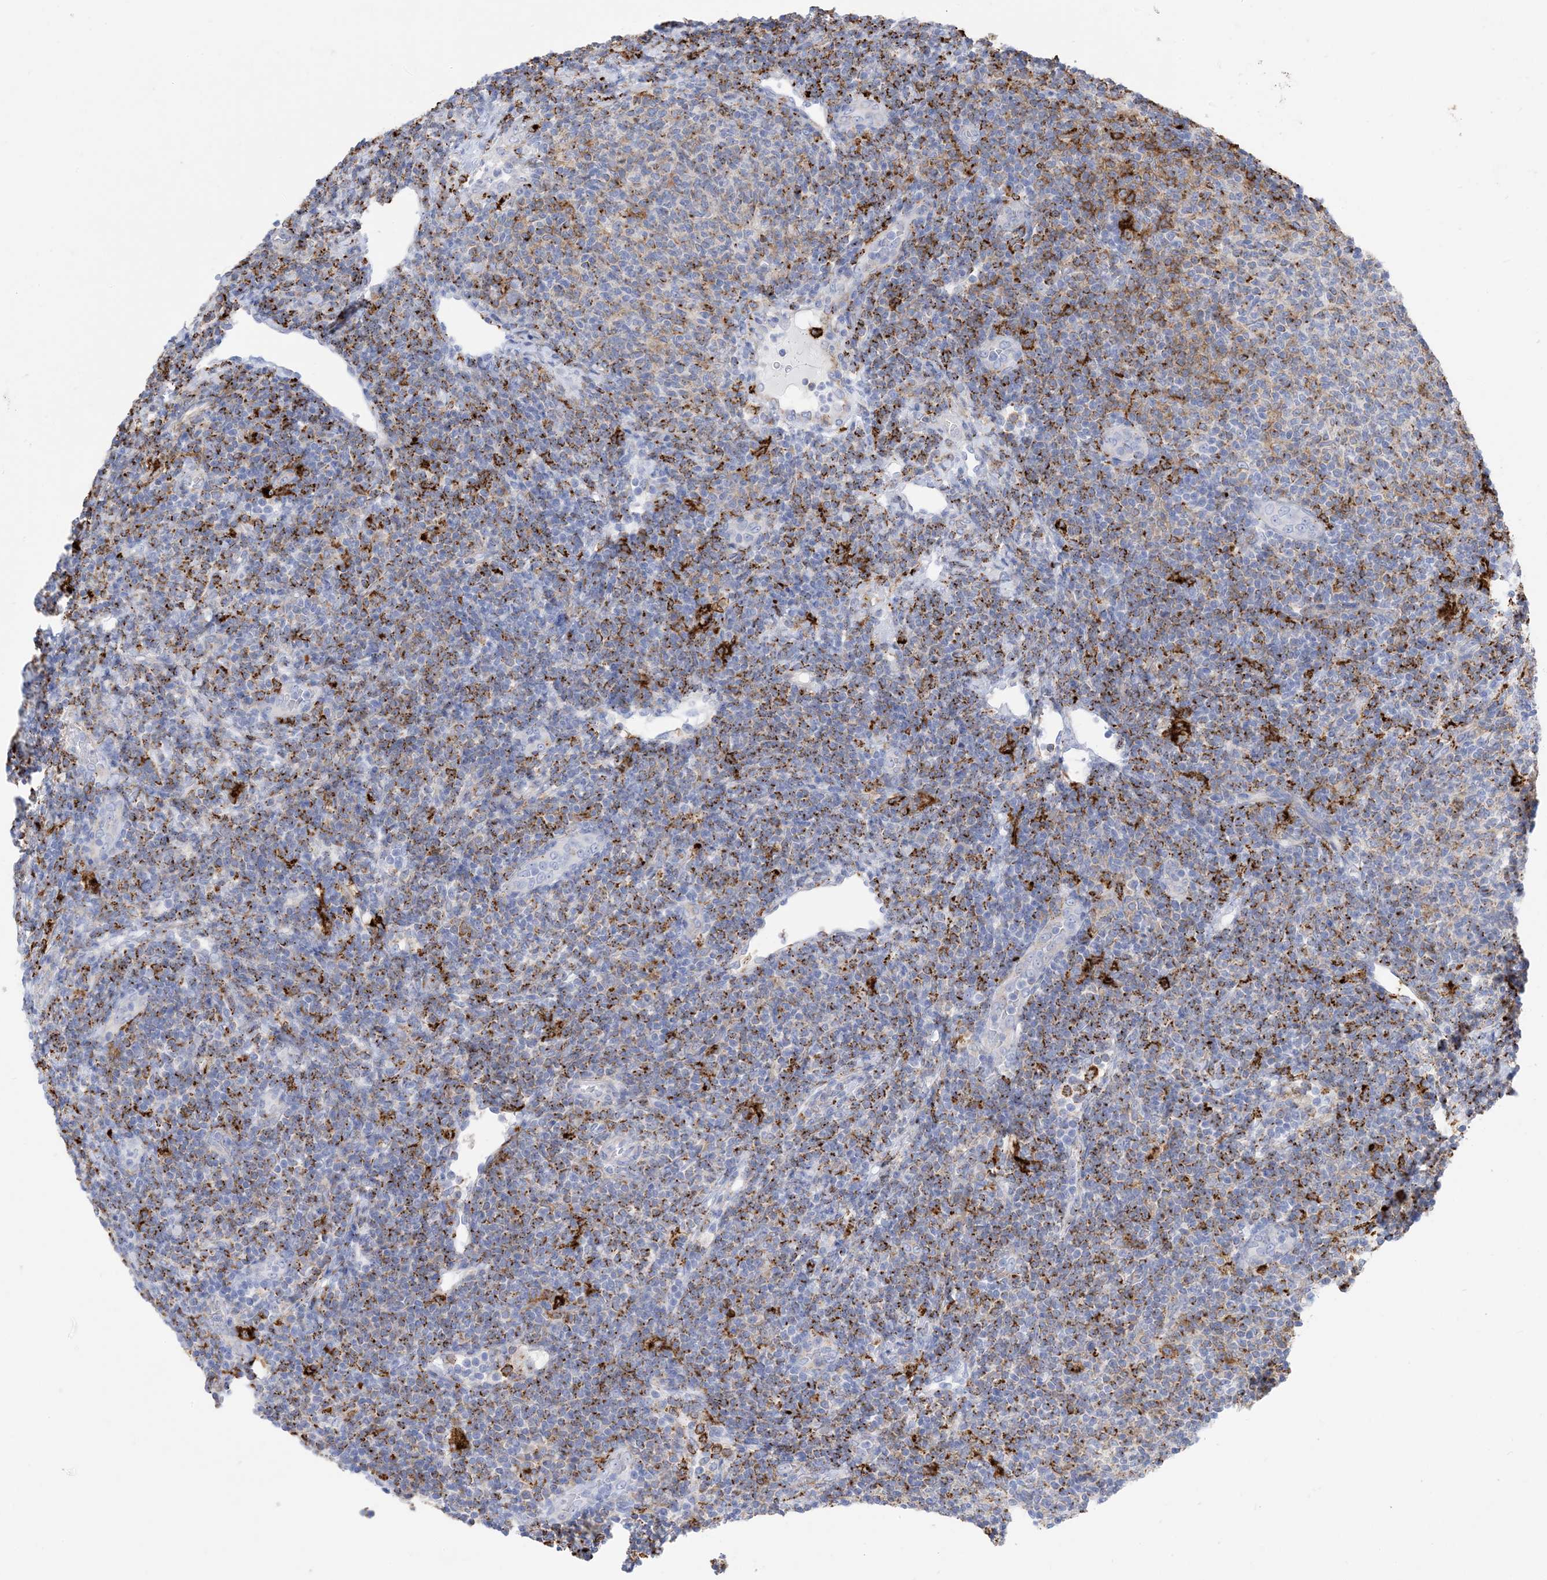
{"staining": {"intensity": "moderate", "quantity": "<25%", "location": "cytoplasmic/membranous"}, "tissue": "lymphoma", "cell_type": "Tumor cells", "image_type": "cancer", "snomed": [{"axis": "morphology", "description": "Malignant lymphoma, non-Hodgkin's type, Low grade"}, {"axis": "topography", "description": "Lymph node"}], "caption": "Tumor cells display low levels of moderate cytoplasmic/membranous positivity in about <25% of cells in human lymphoma. (Brightfield microscopy of DAB IHC at high magnification).", "gene": "DPH3", "patient": {"sex": "male", "age": 66}}